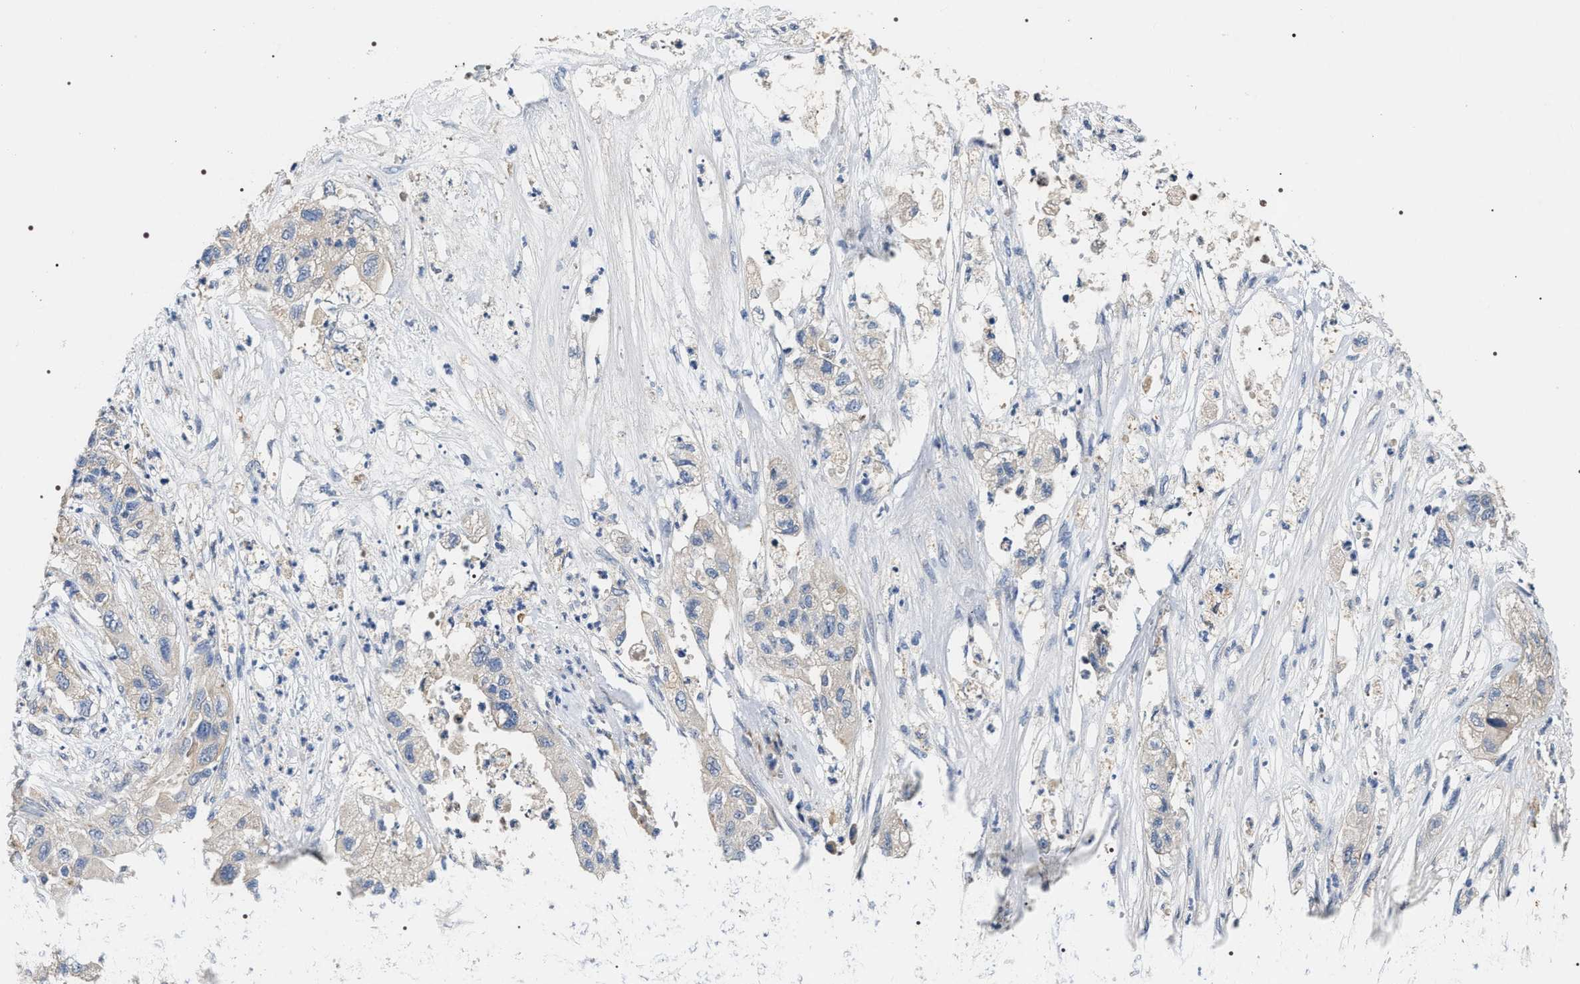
{"staining": {"intensity": "negative", "quantity": "none", "location": "none"}, "tissue": "pancreatic cancer", "cell_type": "Tumor cells", "image_type": "cancer", "snomed": [{"axis": "morphology", "description": "Adenocarcinoma, NOS"}, {"axis": "topography", "description": "Pancreas"}], "caption": "Immunohistochemistry photomicrograph of adenocarcinoma (pancreatic) stained for a protein (brown), which displays no positivity in tumor cells.", "gene": "IFT81", "patient": {"sex": "female", "age": 78}}